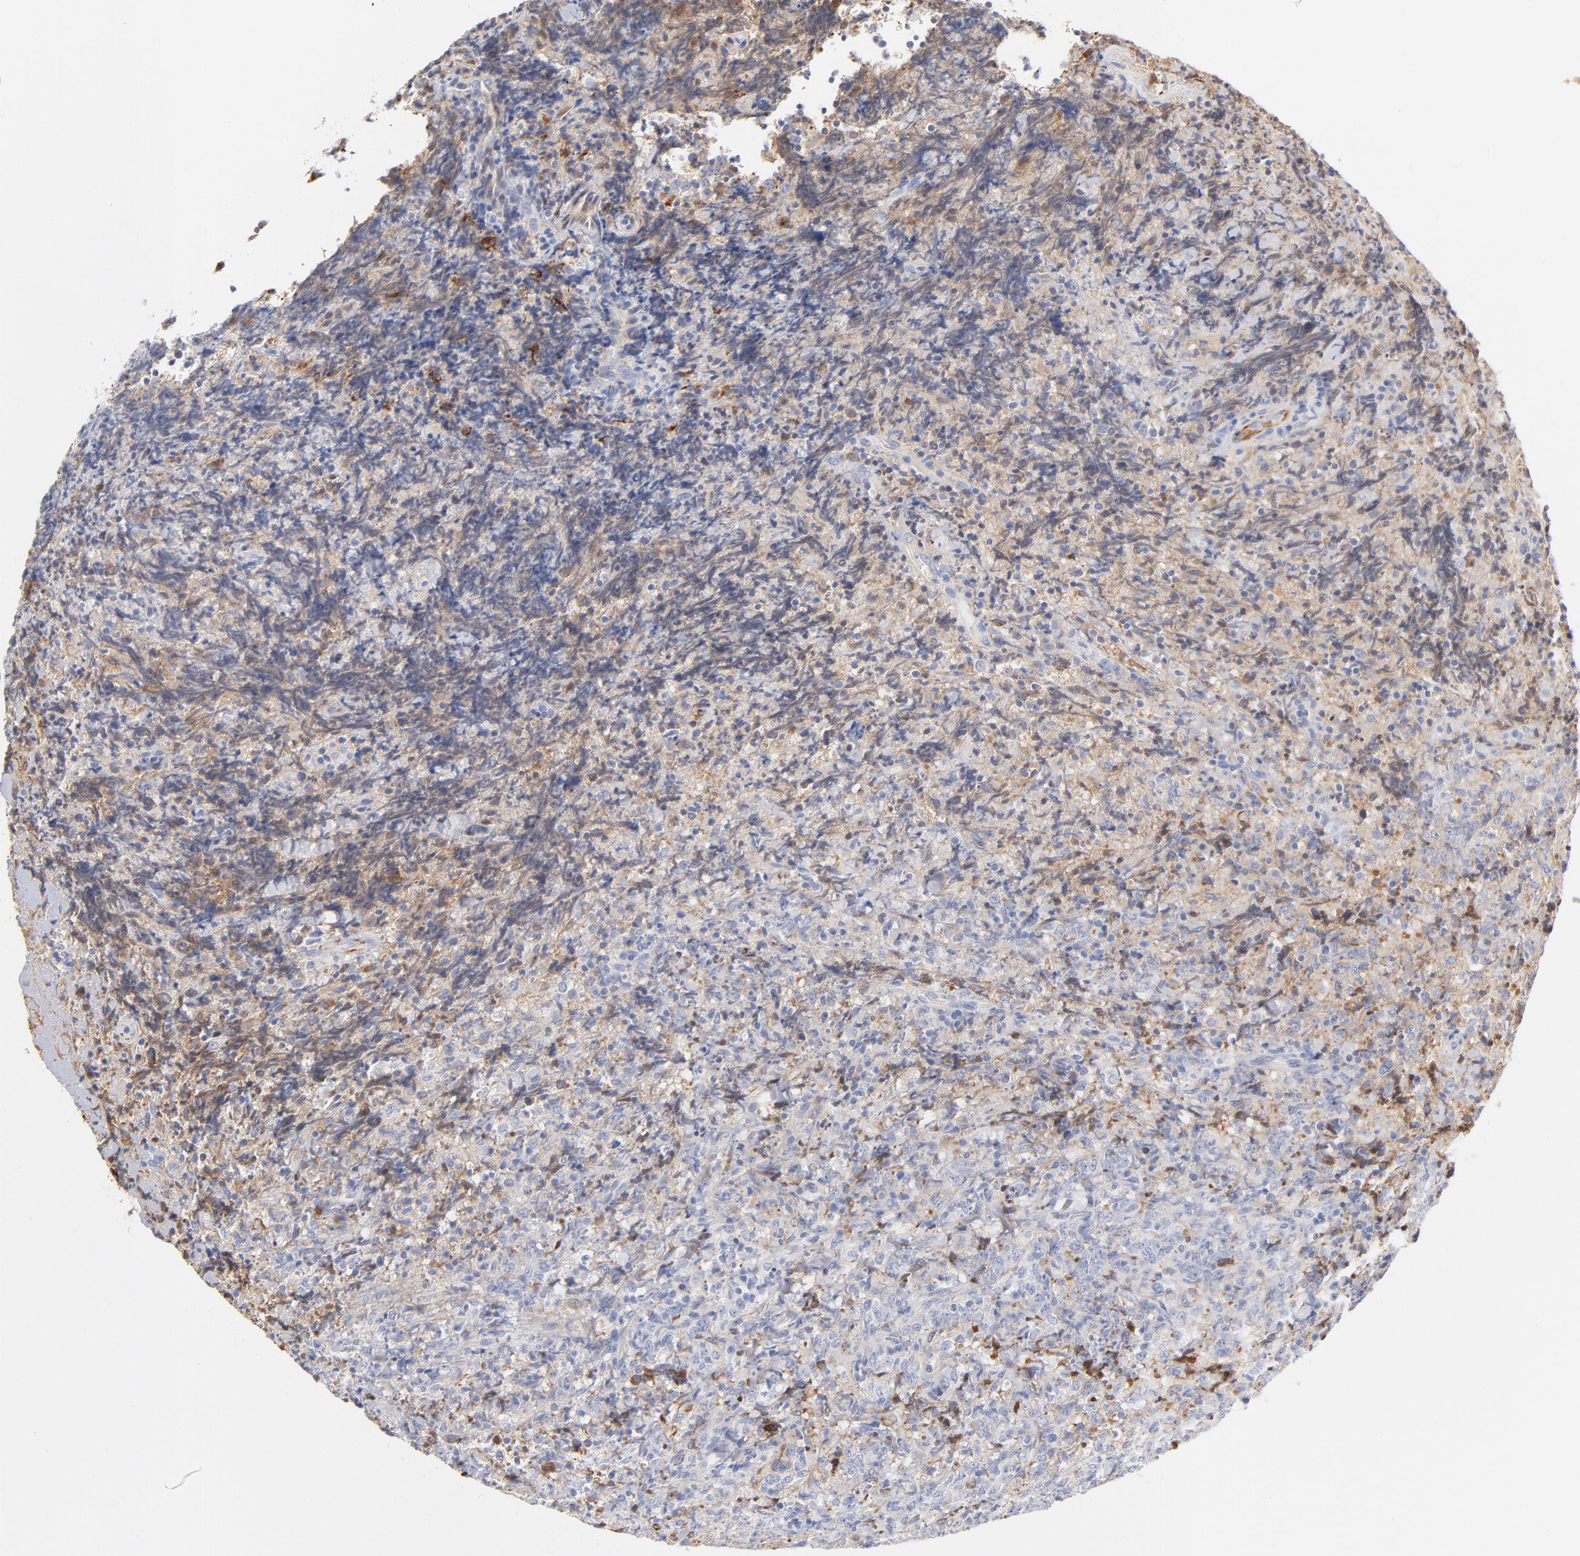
{"staining": {"intensity": "negative", "quantity": "none", "location": "none"}, "tissue": "lymphoma", "cell_type": "Tumor cells", "image_type": "cancer", "snomed": [{"axis": "morphology", "description": "Malignant lymphoma, non-Hodgkin's type, High grade"}, {"axis": "topography", "description": "Tonsil"}], "caption": "High magnification brightfield microscopy of high-grade malignant lymphoma, non-Hodgkin's type stained with DAB (3,3'-diaminobenzidine) (brown) and counterstained with hematoxylin (blue): tumor cells show no significant positivity.", "gene": "C3", "patient": {"sex": "female", "age": 36}}